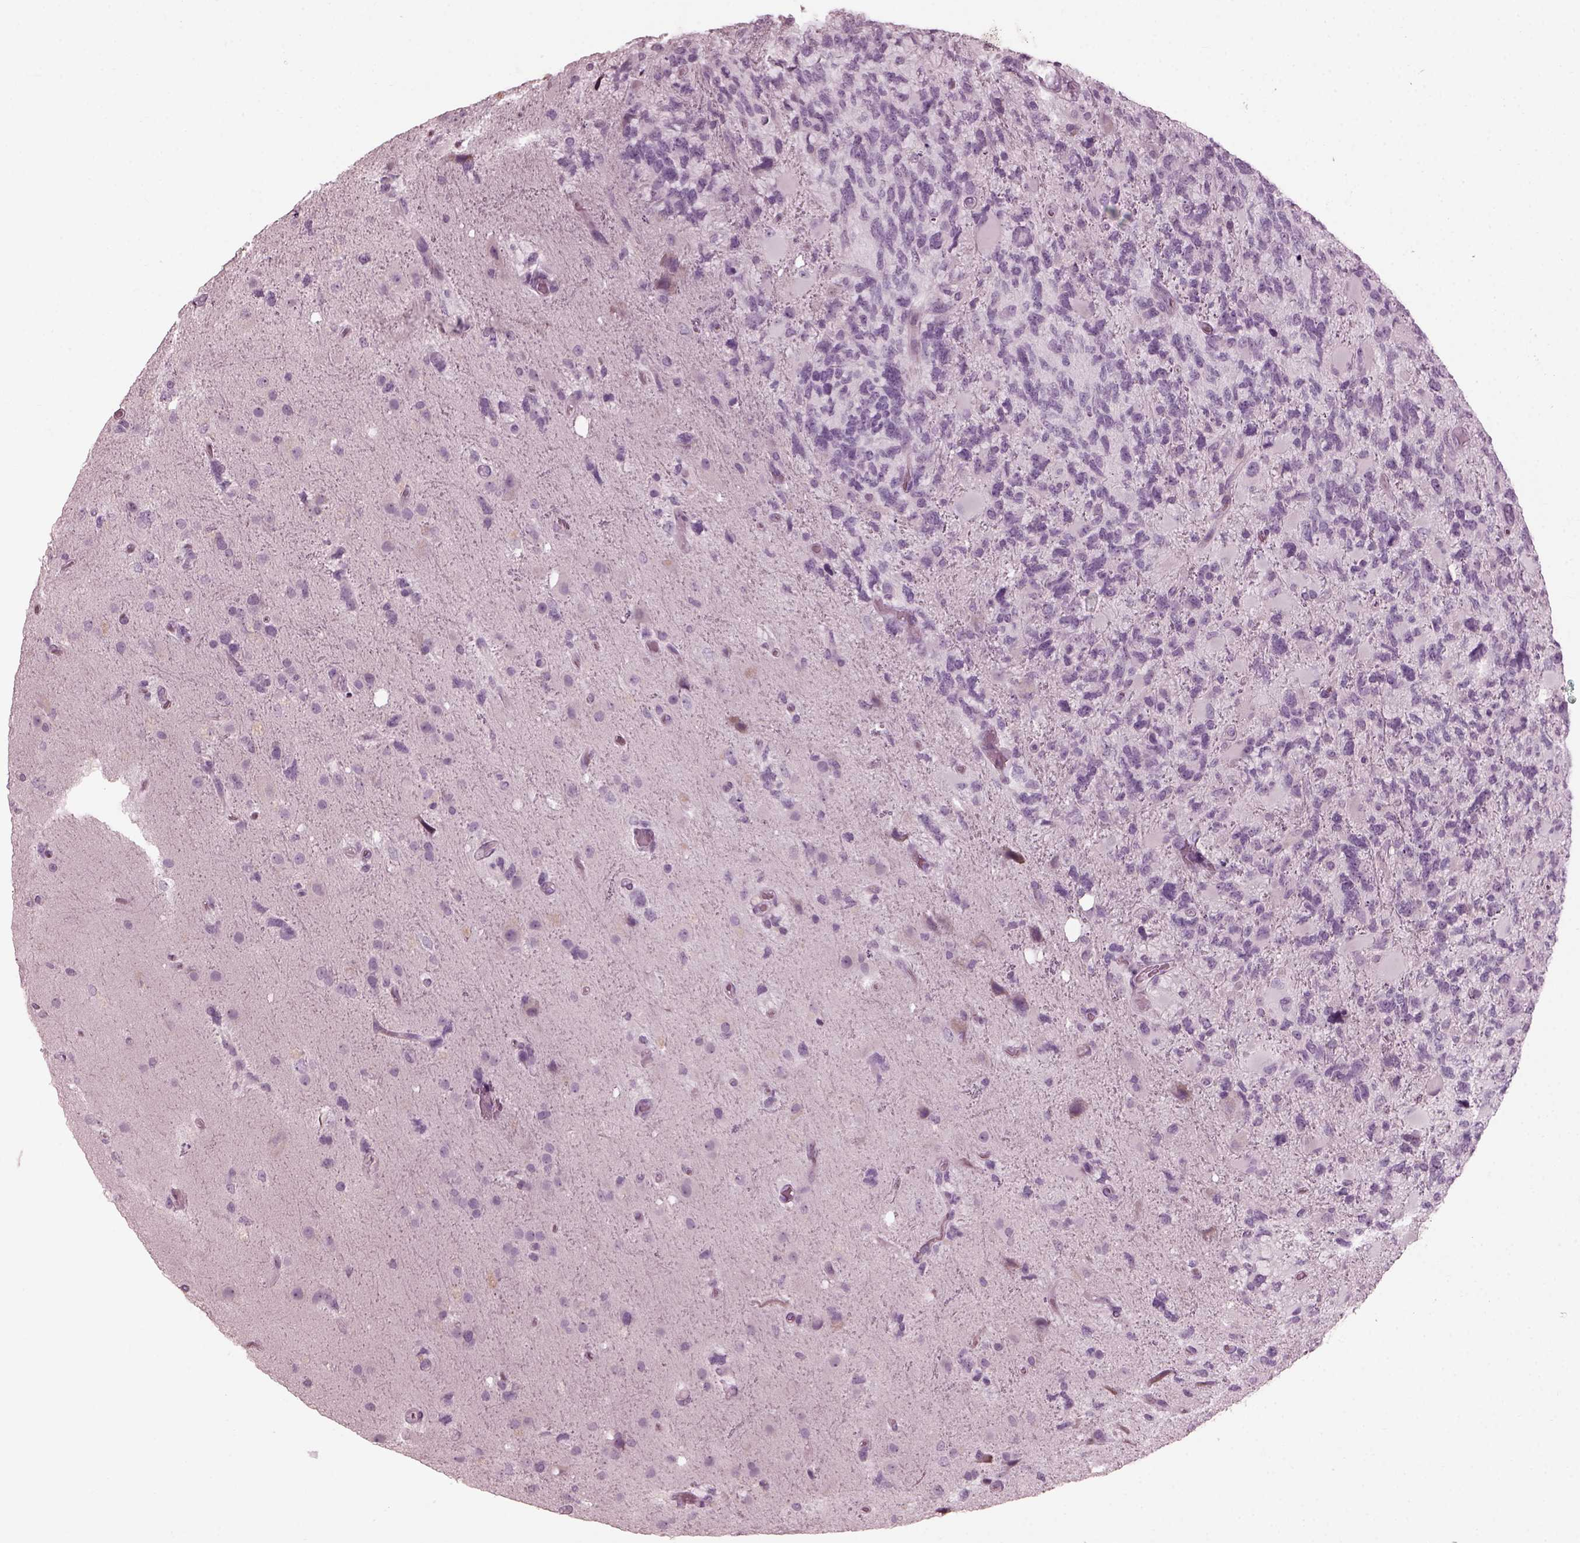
{"staining": {"intensity": "negative", "quantity": "none", "location": "none"}, "tissue": "glioma", "cell_type": "Tumor cells", "image_type": "cancer", "snomed": [{"axis": "morphology", "description": "Glioma, malignant, High grade"}, {"axis": "topography", "description": "Brain"}], "caption": "Photomicrograph shows no significant protein expression in tumor cells of glioma.", "gene": "SAXO2", "patient": {"sex": "female", "age": 71}}